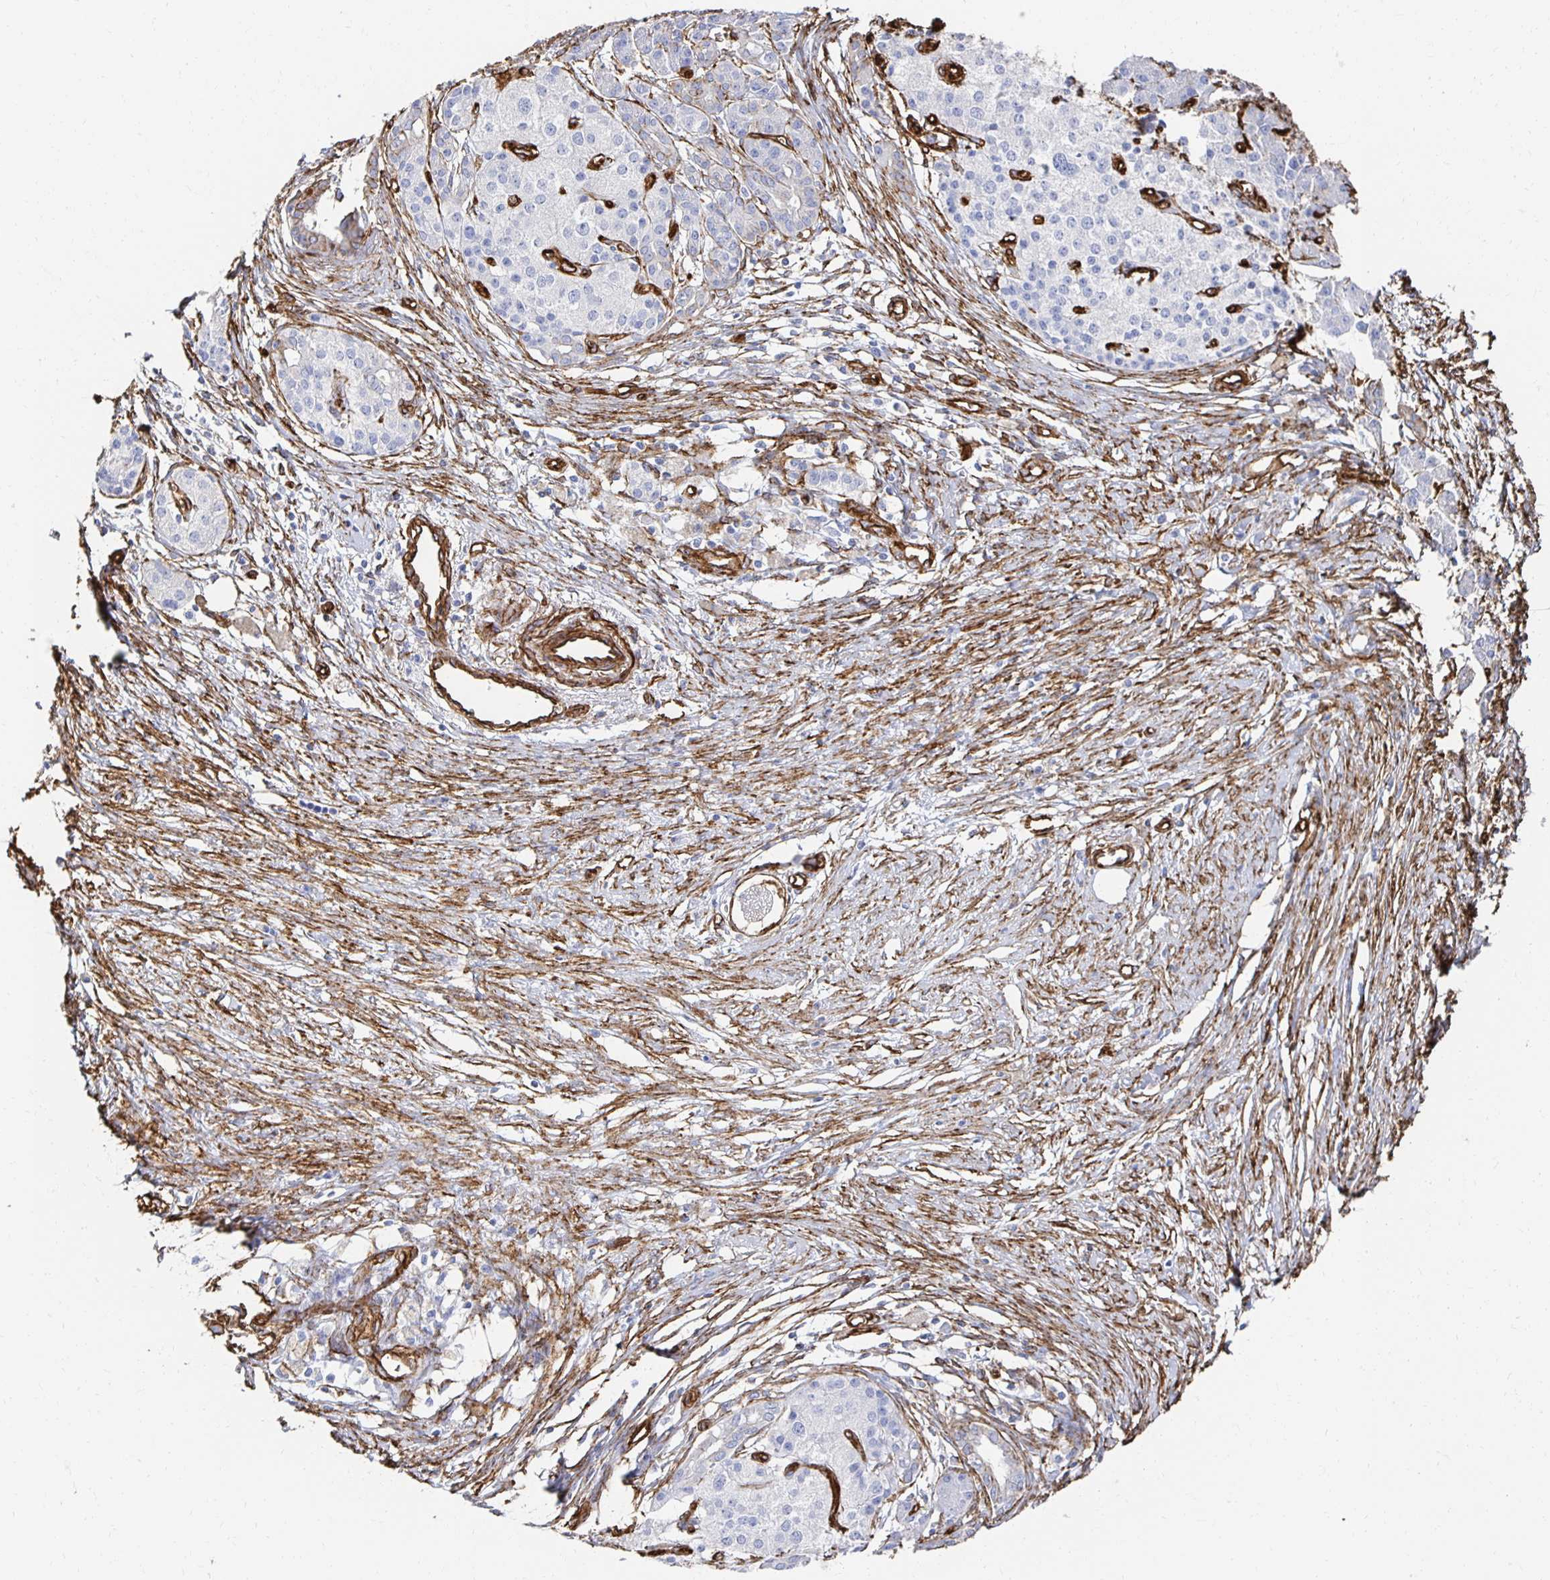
{"staining": {"intensity": "negative", "quantity": "none", "location": "none"}, "tissue": "pancreatic cancer", "cell_type": "Tumor cells", "image_type": "cancer", "snomed": [{"axis": "morphology", "description": "Adenocarcinoma, NOS"}, {"axis": "topography", "description": "Pancreas"}], "caption": "The IHC photomicrograph has no significant staining in tumor cells of pancreatic adenocarcinoma tissue. The staining was performed using DAB to visualize the protein expression in brown, while the nuclei were stained in blue with hematoxylin (Magnification: 20x).", "gene": "VIPR2", "patient": {"sex": "female", "age": 47}}